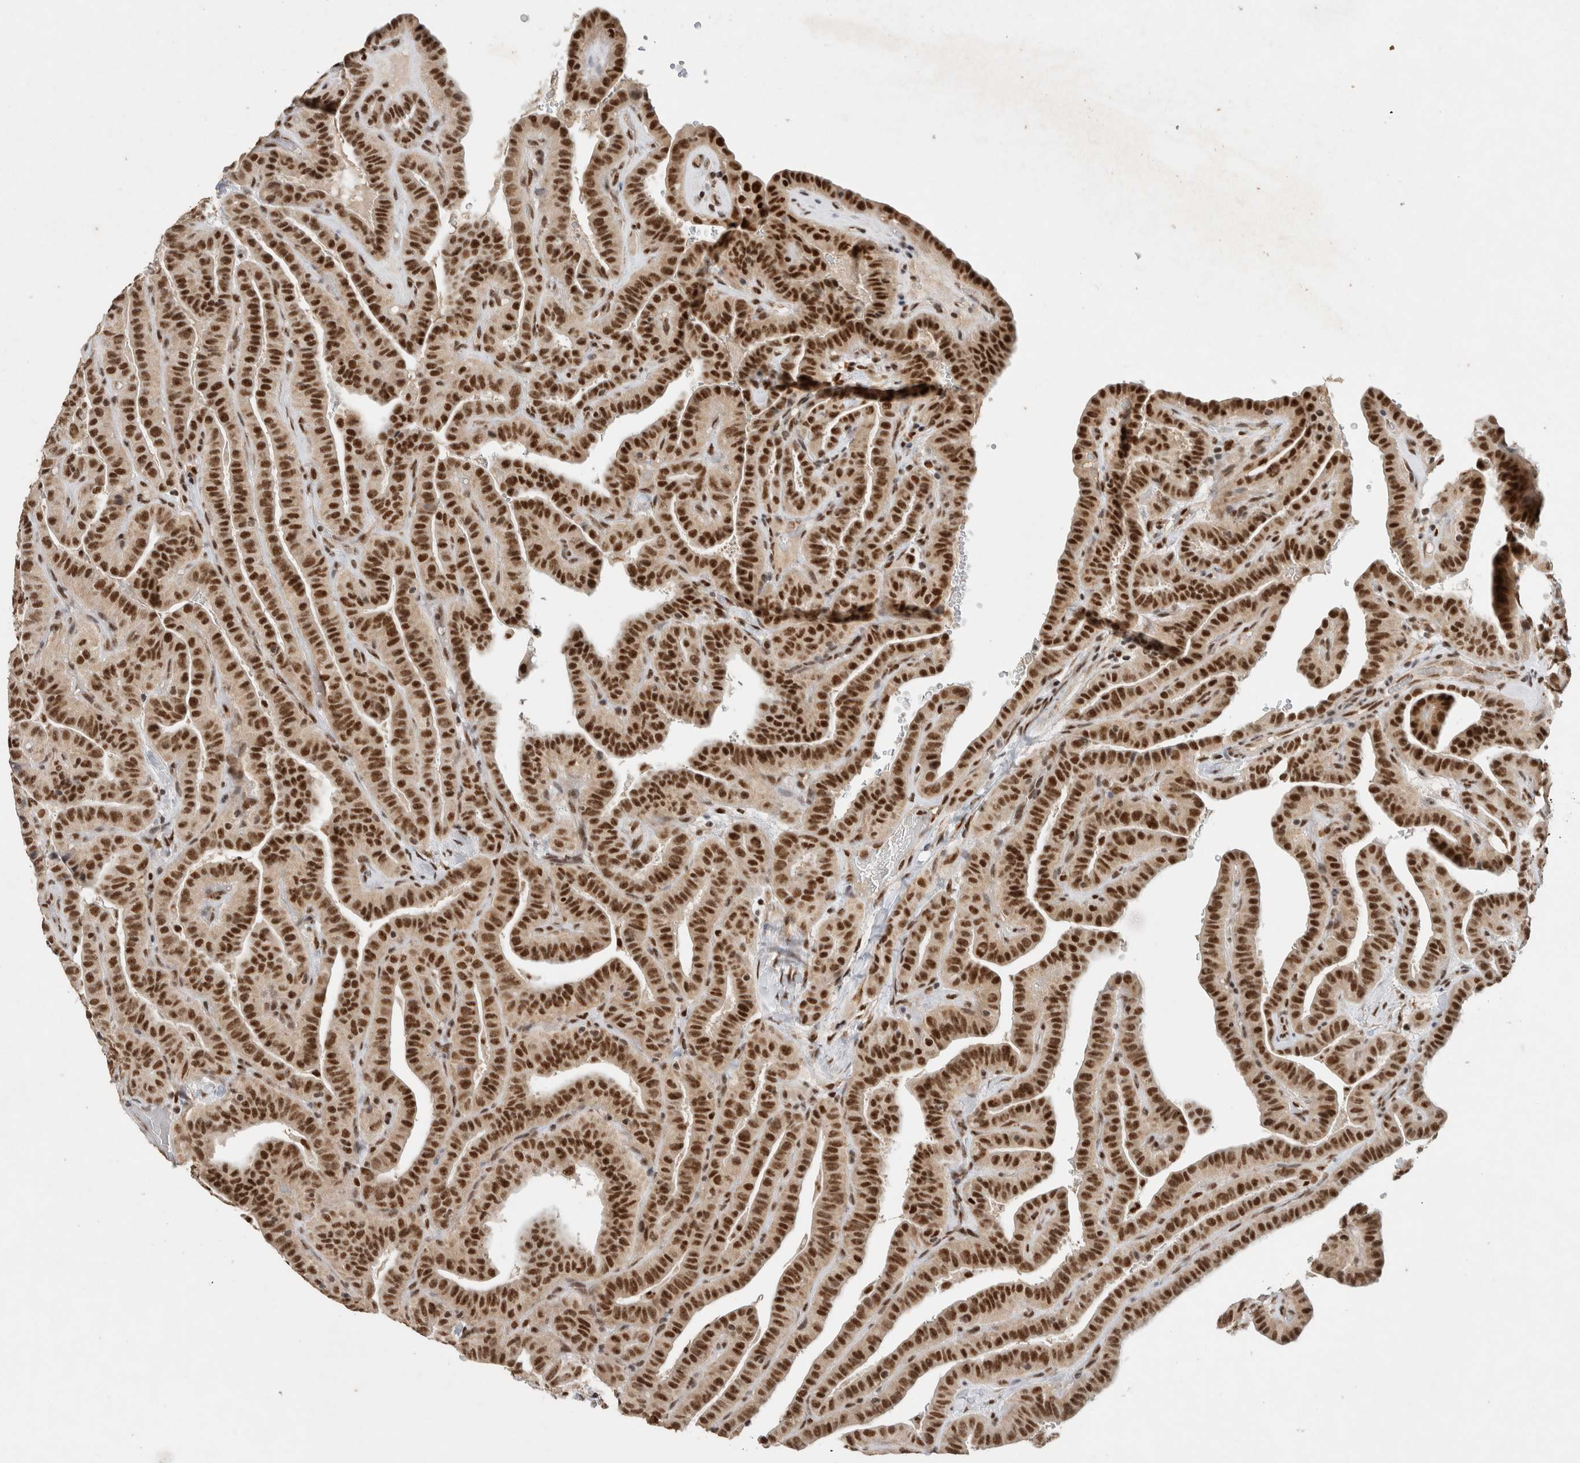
{"staining": {"intensity": "strong", "quantity": ">75%", "location": "nuclear"}, "tissue": "thyroid cancer", "cell_type": "Tumor cells", "image_type": "cancer", "snomed": [{"axis": "morphology", "description": "Papillary adenocarcinoma, NOS"}, {"axis": "topography", "description": "Thyroid gland"}], "caption": "Strong nuclear protein positivity is present in about >75% of tumor cells in papillary adenocarcinoma (thyroid). (IHC, brightfield microscopy, high magnification).", "gene": "DDX42", "patient": {"sex": "male", "age": 77}}